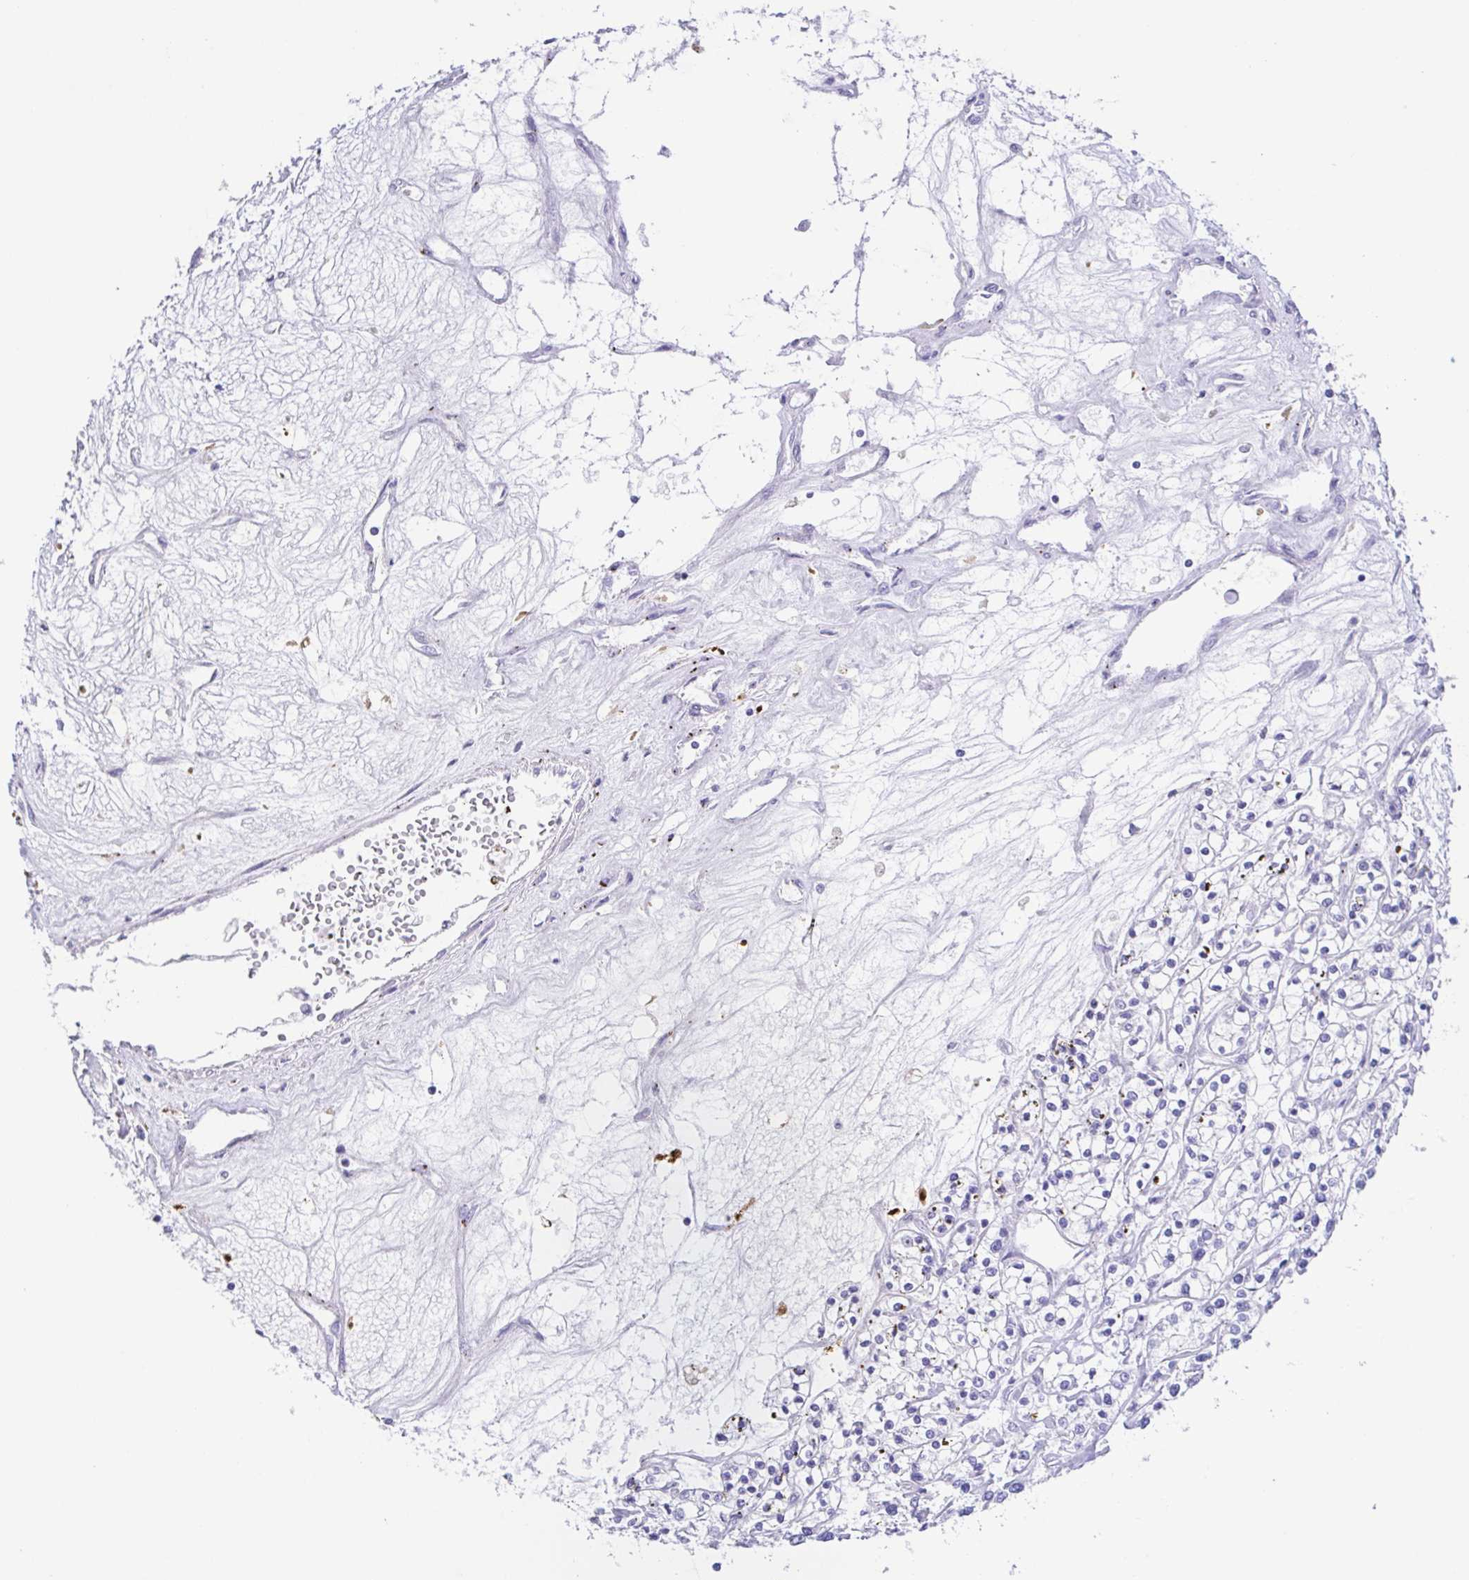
{"staining": {"intensity": "negative", "quantity": "none", "location": "none"}, "tissue": "renal cancer", "cell_type": "Tumor cells", "image_type": "cancer", "snomed": [{"axis": "morphology", "description": "Adenocarcinoma, NOS"}, {"axis": "topography", "description": "Kidney"}], "caption": "Photomicrograph shows no significant protein expression in tumor cells of renal cancer (adenocarcinoma).", "gene": "ARPP21", "patient": {"sex": "female", "age": 59}}